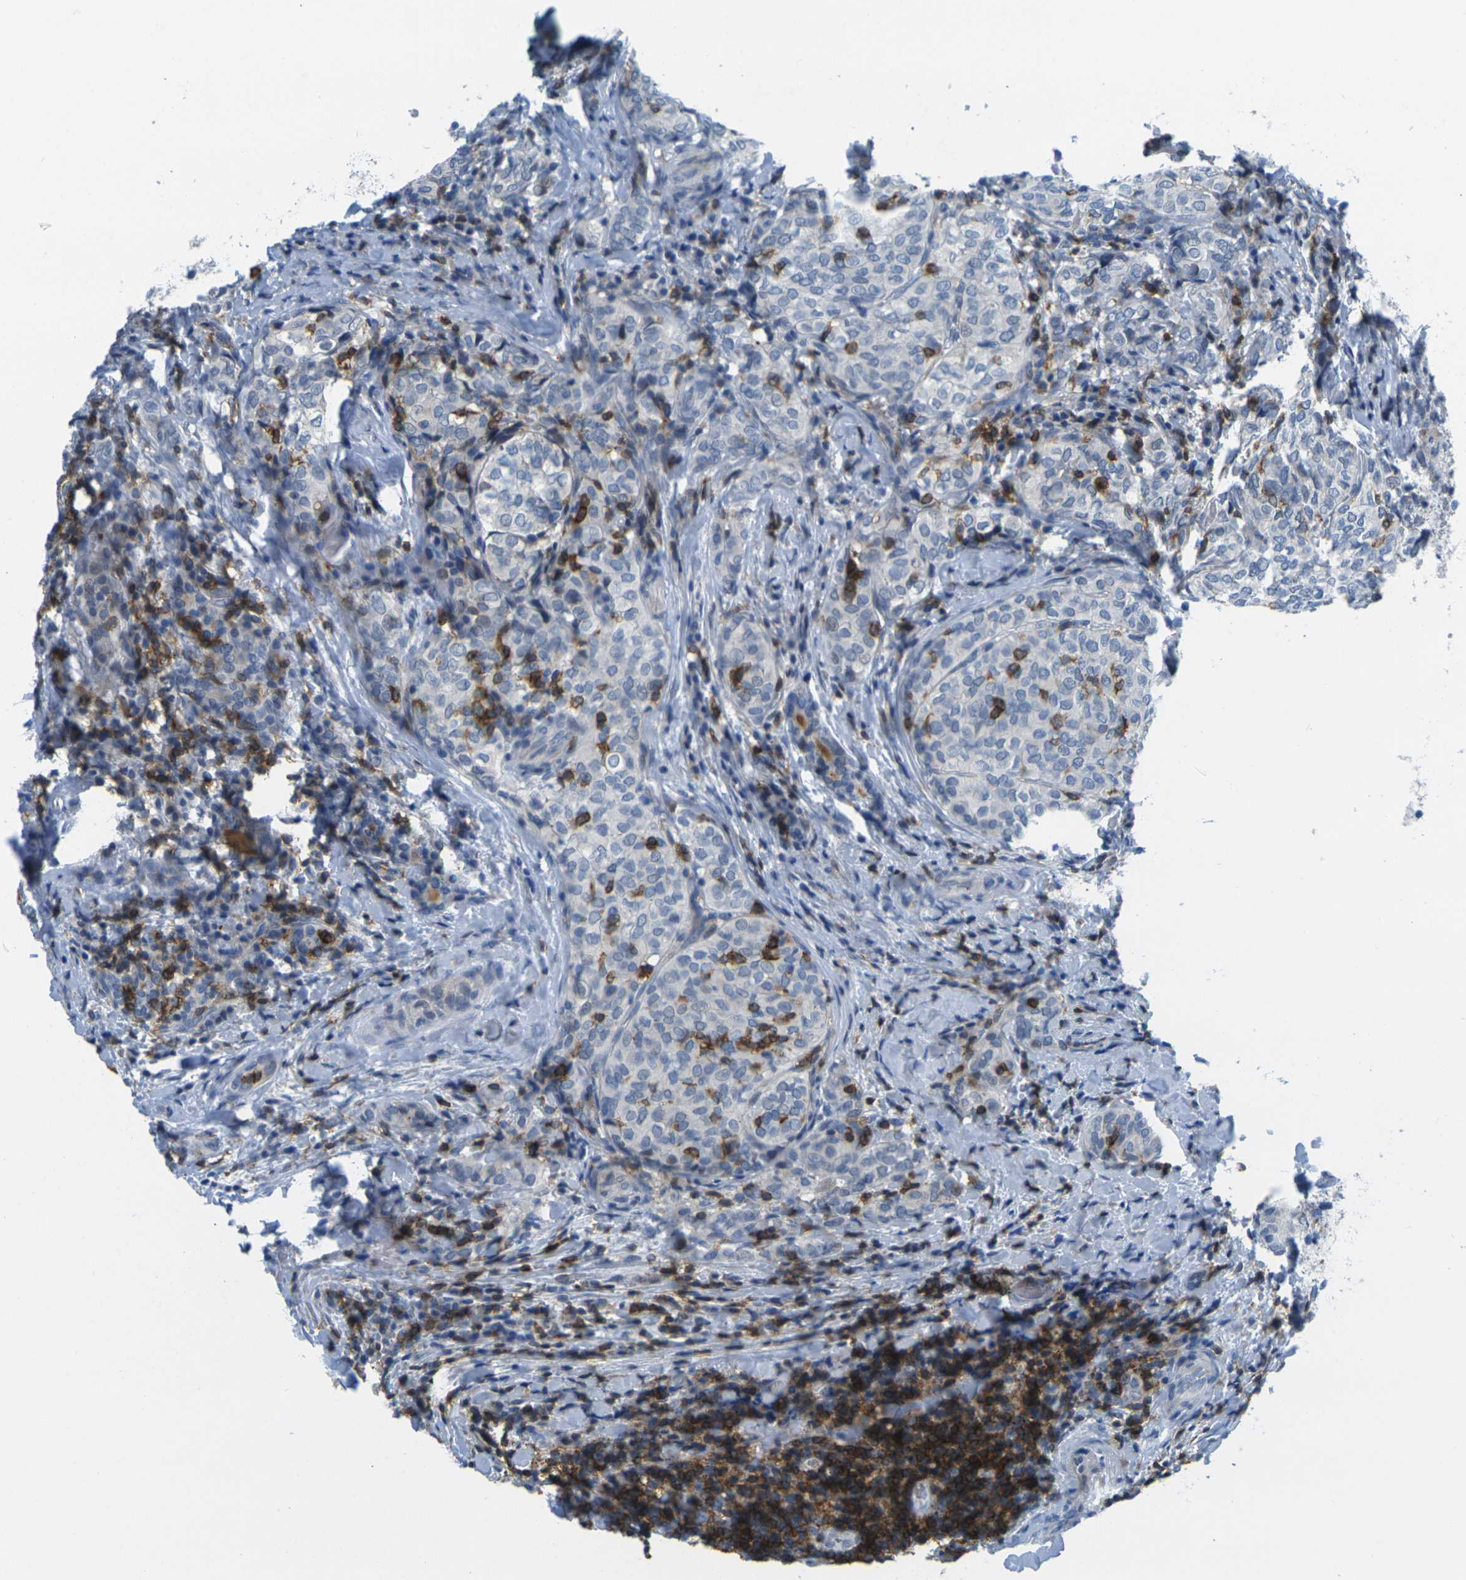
{"staining": {"intensity": "negative", "quantity": "none", "location": "none"}, "tissue": "thyroid cancer", "cell_type": "Tumor cells", "image_type": "cancer", "snomed": [{"axis": "morphology", "description": "Normal tissue, NOS"}, {"axis": "morphology", "description": "Papillary adenocarcinoma, NOS"}, {"axis": "topography", "description": "Thyroid gland"}], "caption": "Immunohistochemical staining of human thyroid cancer displays no significant positivity in tumor cells. Nuclei are stained in blue.", "gene": "CD3D", "patient": {"sex": "female", "age": 30}}